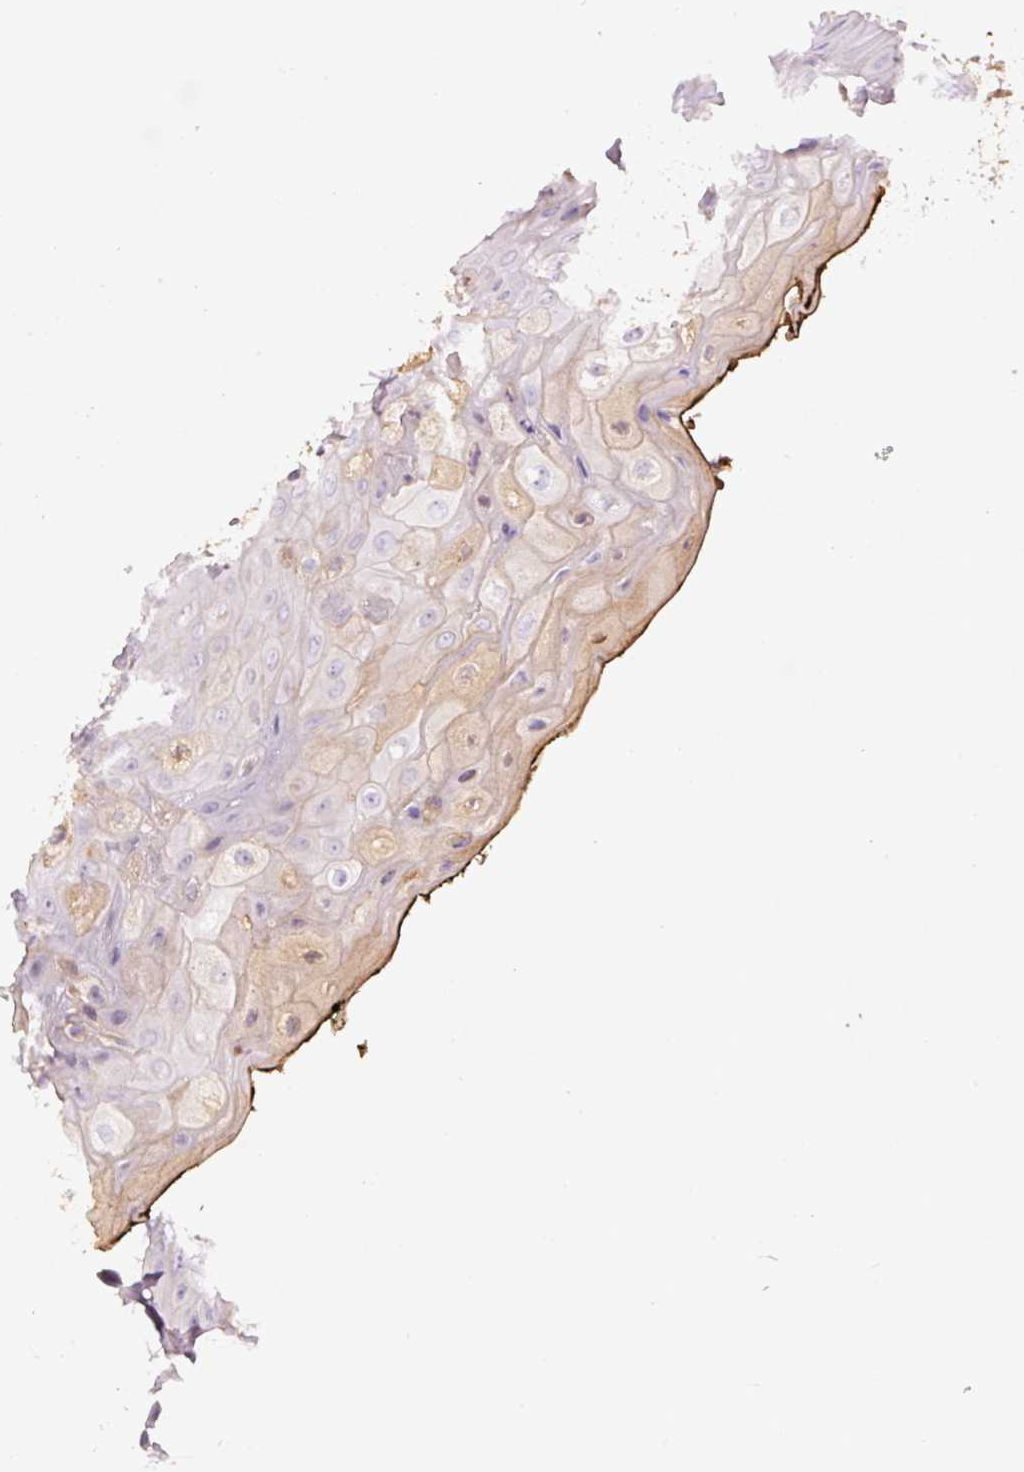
{"staining": {"intensity": "moderate", "quantity": "25%-75%", "location": "cytoplasmic/membranous"}, "tissue": "oral mucosa", "cell_type": "Squamous epithelial cells", "image_type": "normal", "snomed": [{"axis": "morphology", "description": "Normal tissue, NOS"}, {"axis": "topography", "description": "Oral tissue"}, {"axis": "topography", "description": "Tounge, NOS"}], "caption": "An image of human oral mucosa stained for a protein reveals moderate cytoplasmic/membranous brown staining in squamous epithelial cells. (Stains: DAB in brown, nuclei in blue, Microscopy: brightfield microscopy at high magnification).", "gene": "TMEM235", "patient": {"sex": "female", "age": 59}}